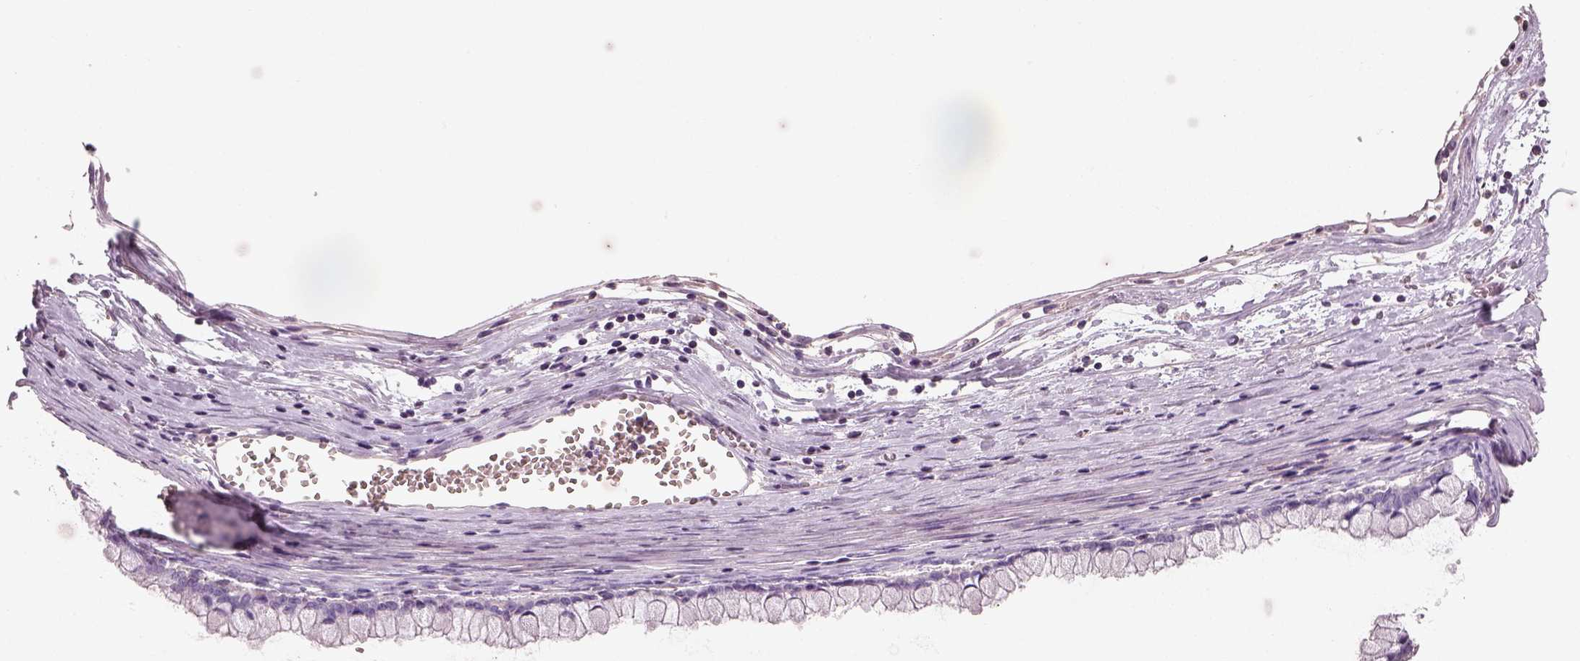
{"staining": {"intensity": "negative", "quantity": "none", "location": "none"}, "tissue": "ovarian cancer", "cell_type": "Tumor cells", "image_type": "cancer", "snomed": [{"axis": "morphology", "description": "Cystadenocarcinoma, mucinous, NOS"}, {"axis": "topography", "description": "Ovary"}], "caption": "An immunohistochemistry (IHC) micrograph of ovarian cancer is shown. There is no staining in tumor cells of ovarian cancer.", "gene": "OTUD6A", "patient": {"sex": "female", "age": 67}}